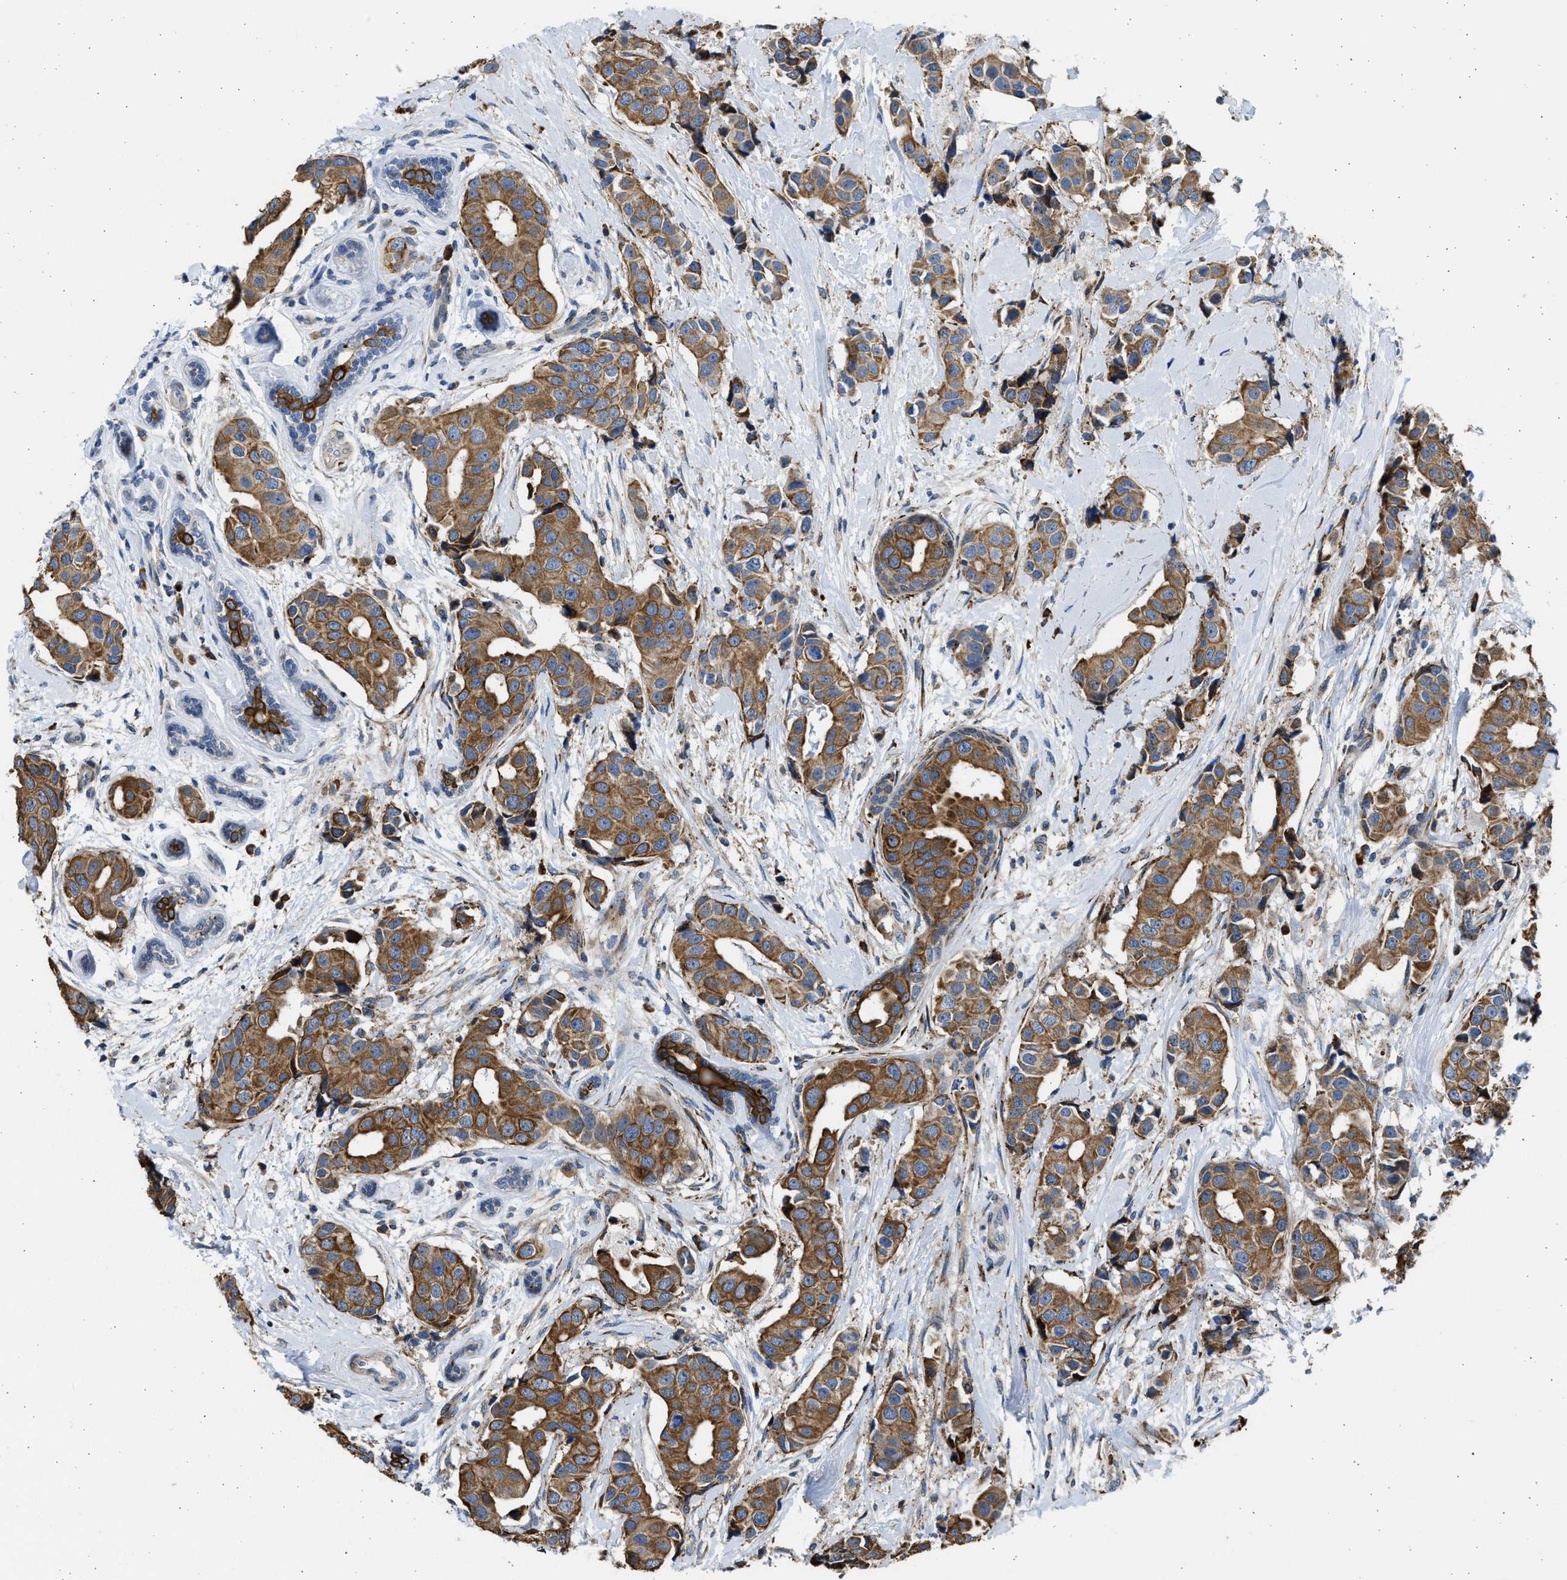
{"staining": {"intensity": "strong", "quantity": ">75%", "location": "cytoplasmic/membranous"}, "tissue": "breast cancer", "cell_type": "Tumor cells", "image_type": "cancer", "snomed": [{"axis": "morphology", "description": "Normal tissue, NOS"}, {"axis": "morphology", "description": "Duct carcinoma"}, {"axis": "topography", "description": "Breast"}], "caption": "A high-resolution histopathology image shows IHC staining of intraductal carcinoma (breast), which reveals strong cytoplasmic/membranous staining in about >75% of tumor cells. Using DAB (3,3'-diaminobenzidine) (brown) and hematoxylin (blue) stains, captured at high magnification using brightfield microscopy.", "gene": "PLD2", "patient": {"sex": "female", "age": 39}}